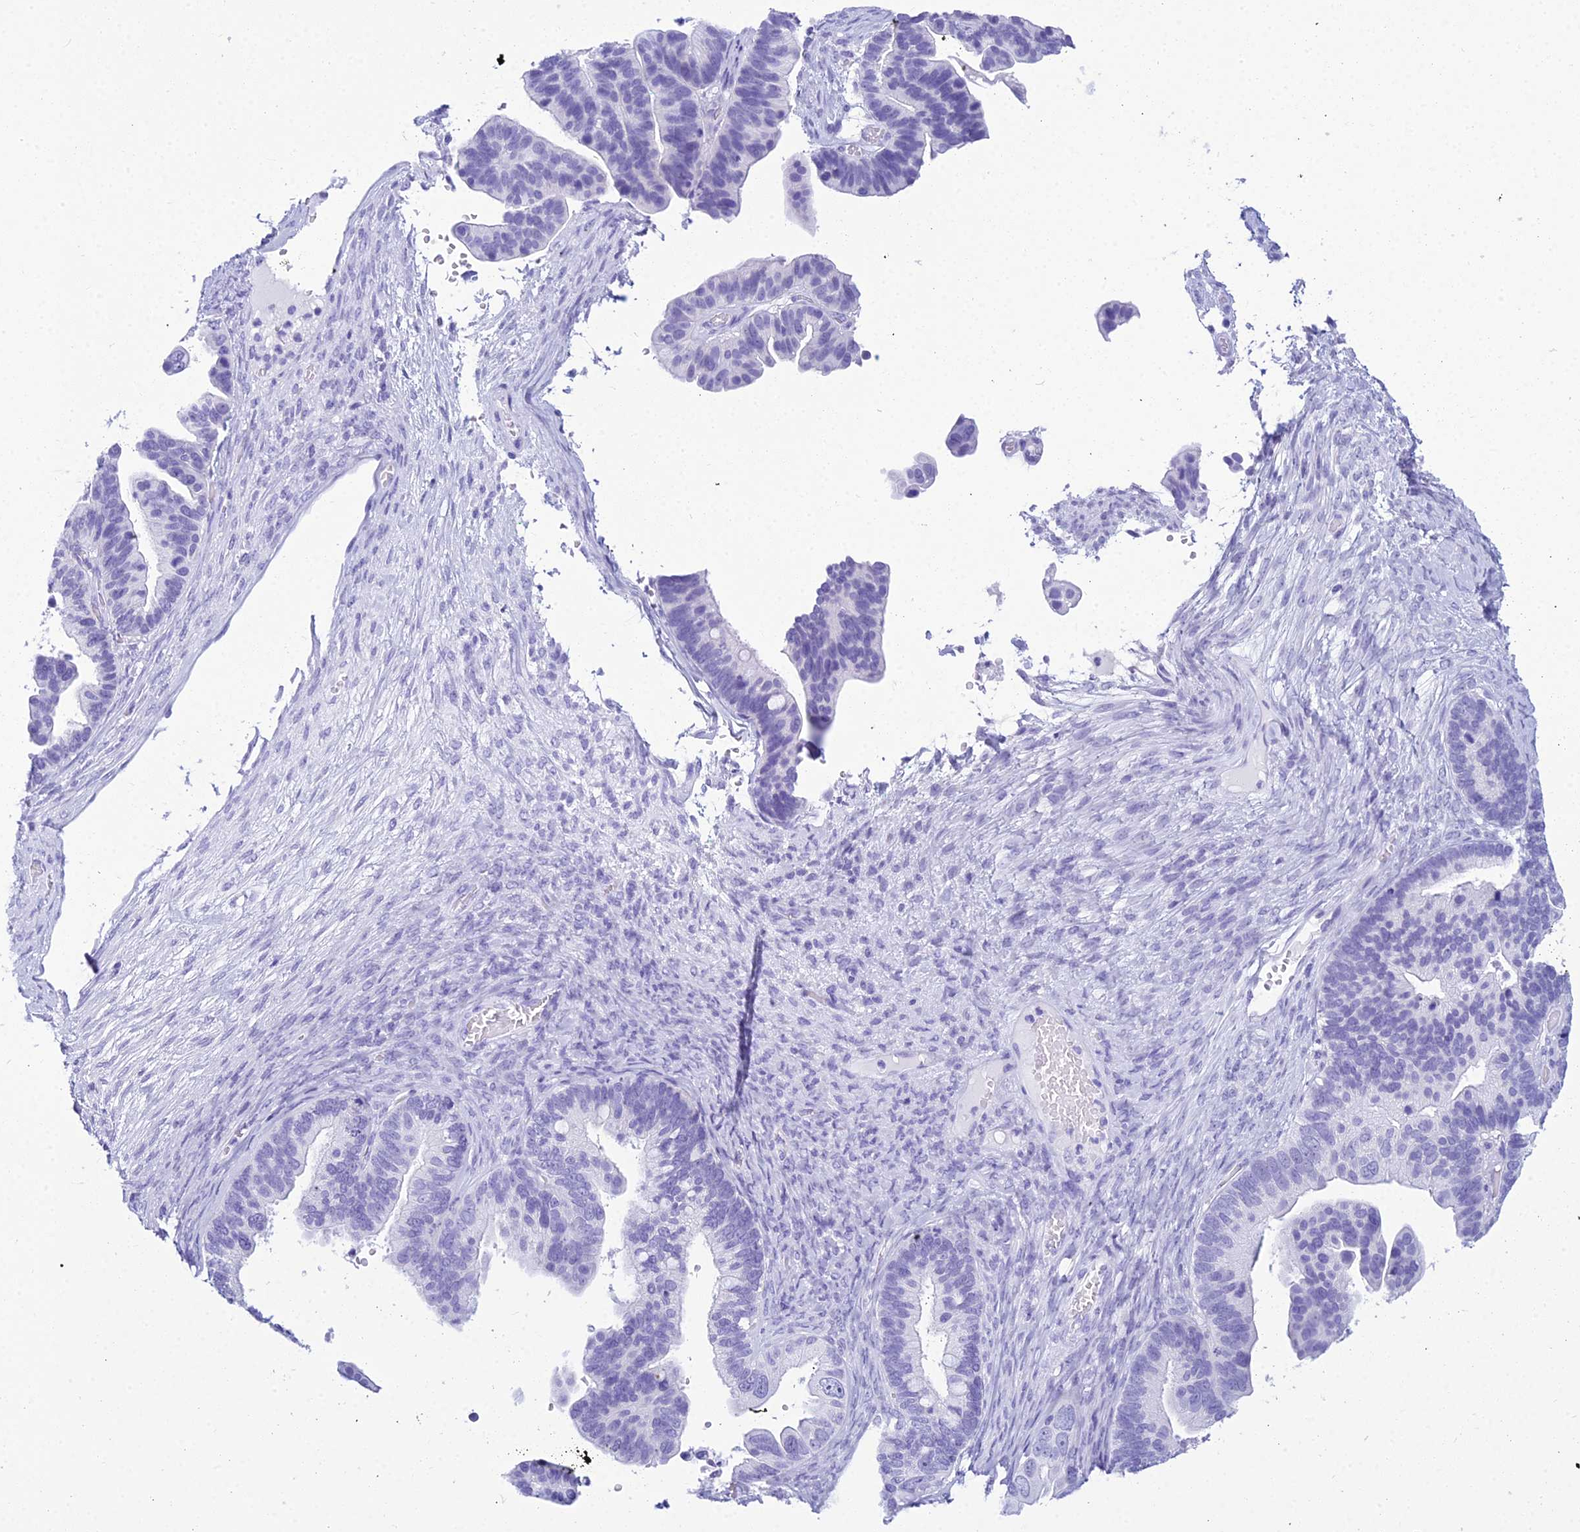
{"staining": {"intensity": "negative", "quantity": "none", "location": "none"}, "tissue": "ovarian cancer", "cell_type": "Tumor cells", "image_type": "cancer", "snomed": [{"axis": "morphology", "description": "Cystadenocarcinoma, serous, NOS"}, {"axis": "topography", "description": "Ovary"}], "caption": "Immunohistochemical staining of human ovarian cancer displays no significant expression in tumor cells.", "gene": "ZNF442", "patient": {"sex": "female", "age": 56}}